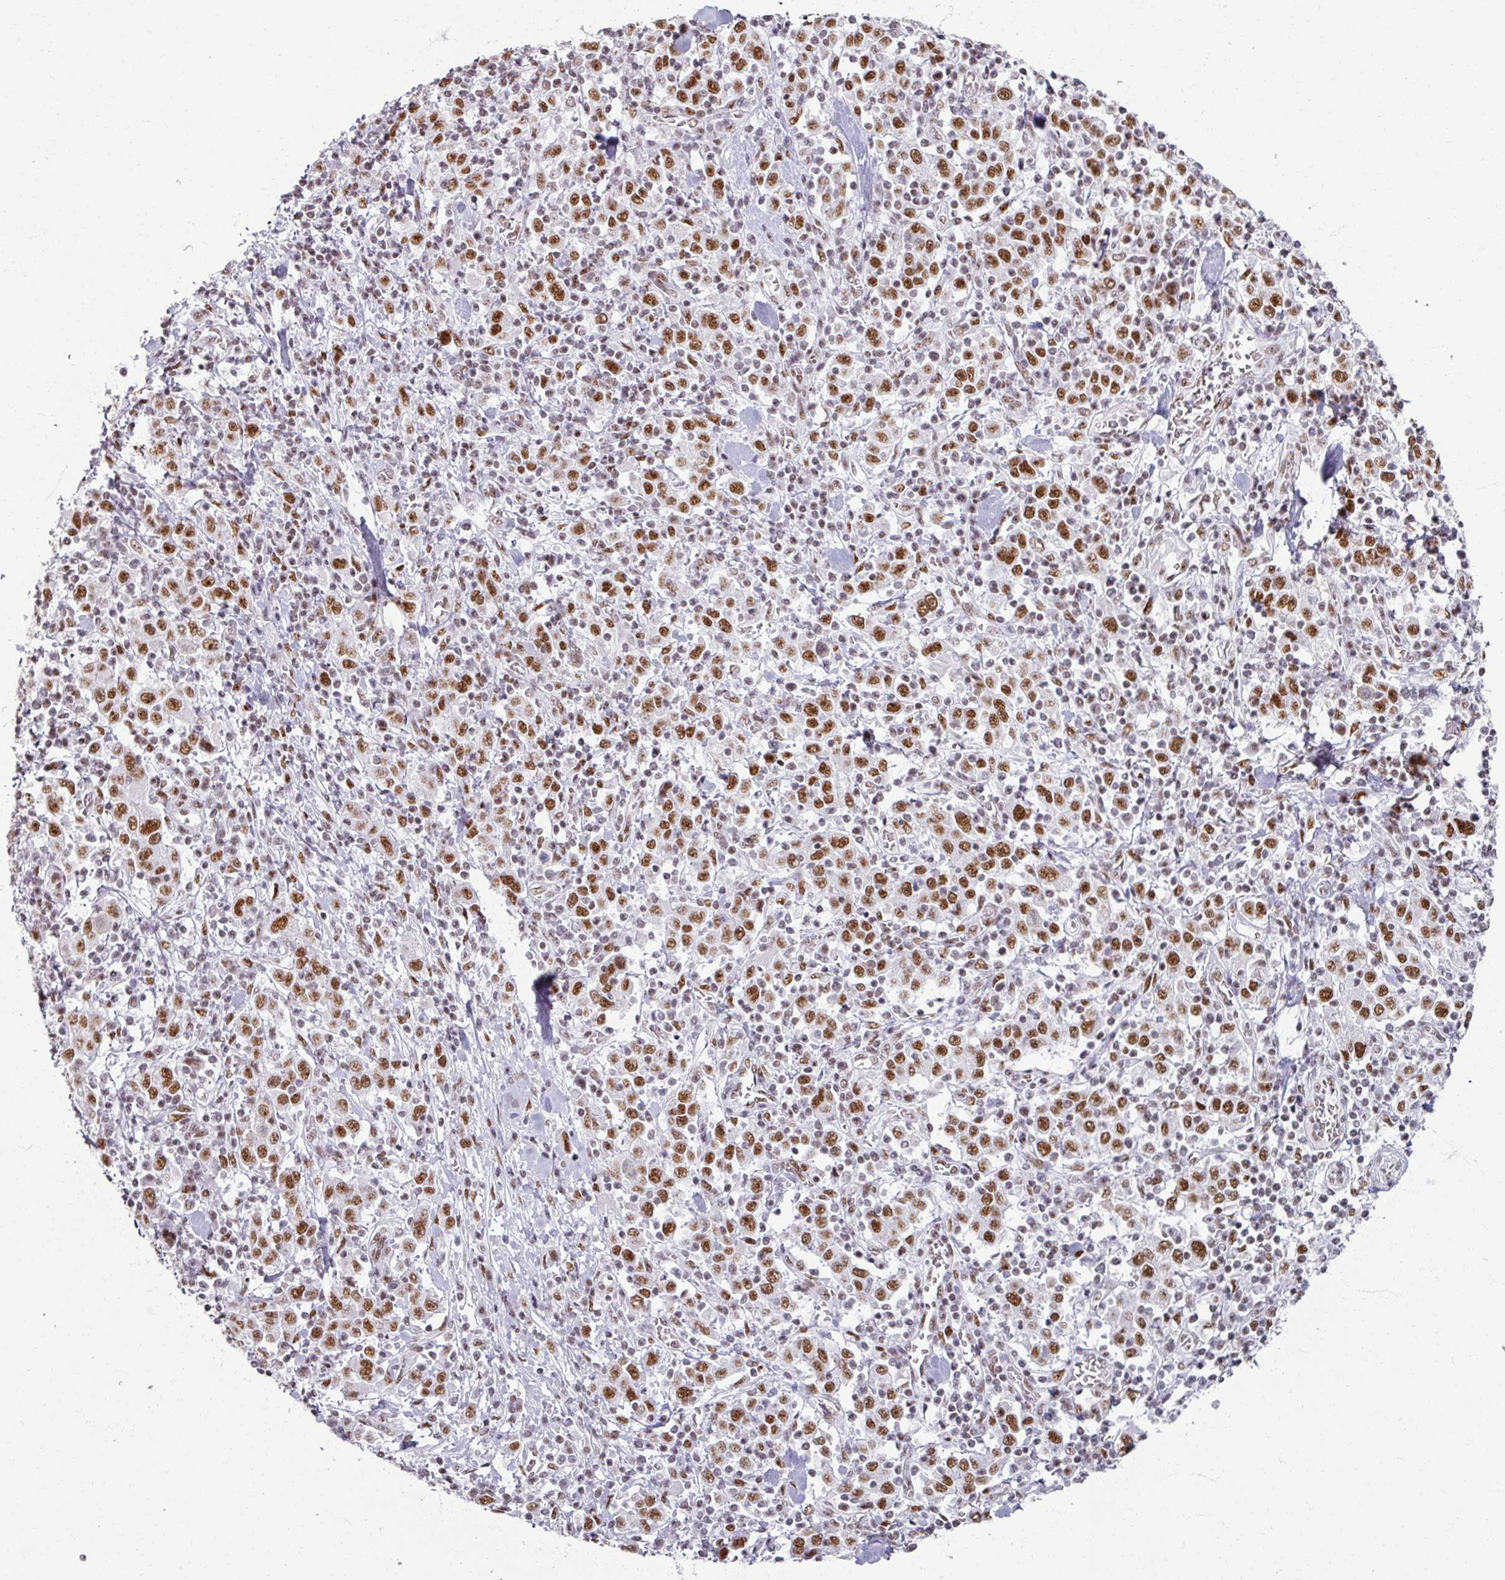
{"staining": {"intensity": "strong", "quantity": ">75%", "location": "nuclear"}, "tissue": "stomach cancer", "cell_type": "Tumor cells", "image_type": "cancer", "snomed": [{"axis": "morphology", "description": "Normal tissue, NOS"}, {"axis": "morphology", "description": "Adenocarcinoma, NOS"}, {"axis": "topography", "description": "Stomach, upper"}, {"axis": "topography", "description": "Stomach"}], "caption": "Immunohistochemistry (IHC) of human stomach adenocarcinoma exhibits high levels of strong nuclear staining in approximately >75% of tumor cells.", "gene": "ADAR", "patient": {"sex": "male", "age": 59}}